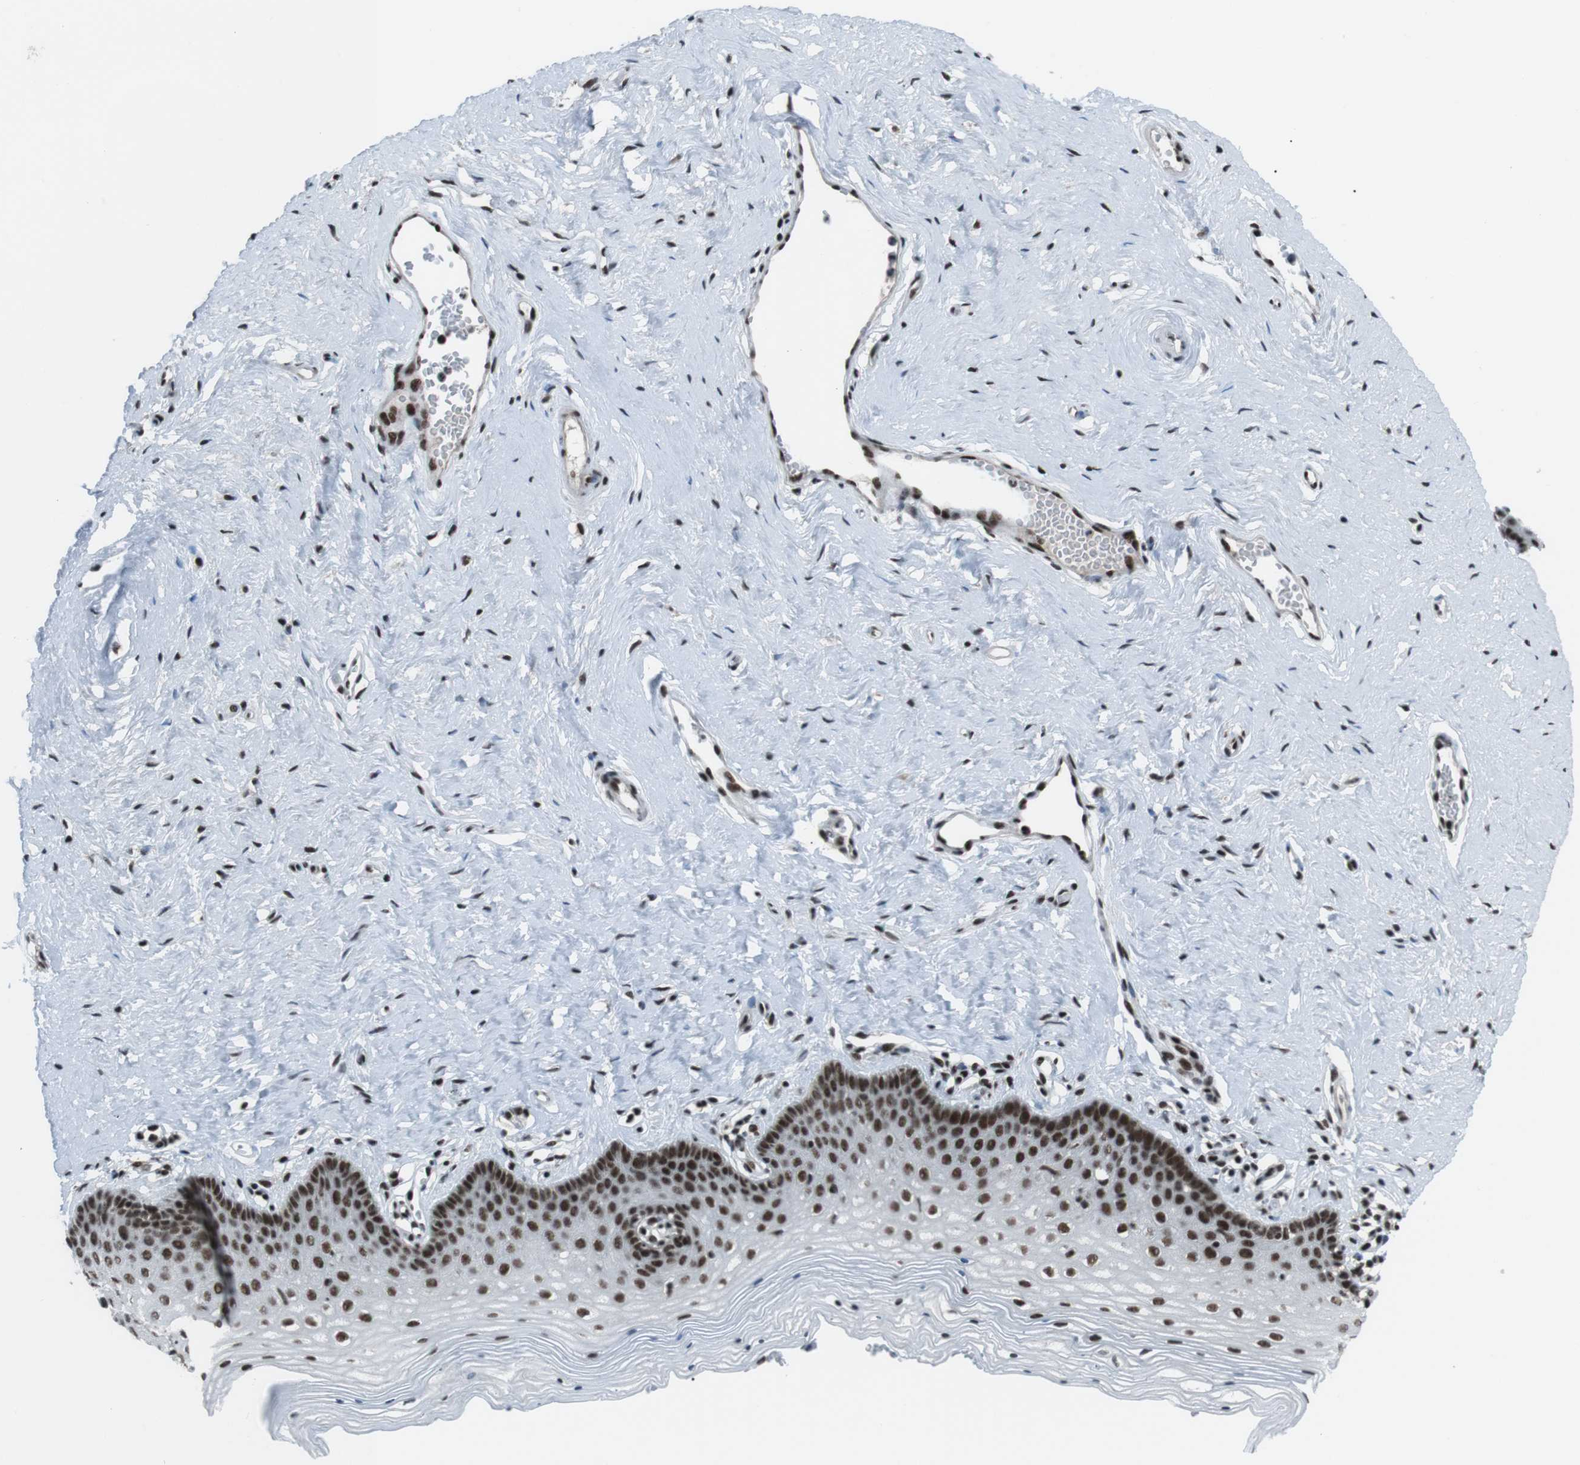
{"staining": {"intensity": "strong", "quantity": ">75%", "location": "nuclear"}, "tissue": "vagina", "cell_type": "Squamous epithelial cells", "image_type": "normal", "snomed": [{"axis": "morphology", "description": "Normal tissue, NOS"}, {"axis": "topography", "description": "Vagina"}], "caption": "Human vagina stained for a protein (brown) shows strong nuclear positive positivity in approximately >75% of squamous epithelial cells.", "gene": "TAF1", "patient": {"sex": "female", "age": 32}}